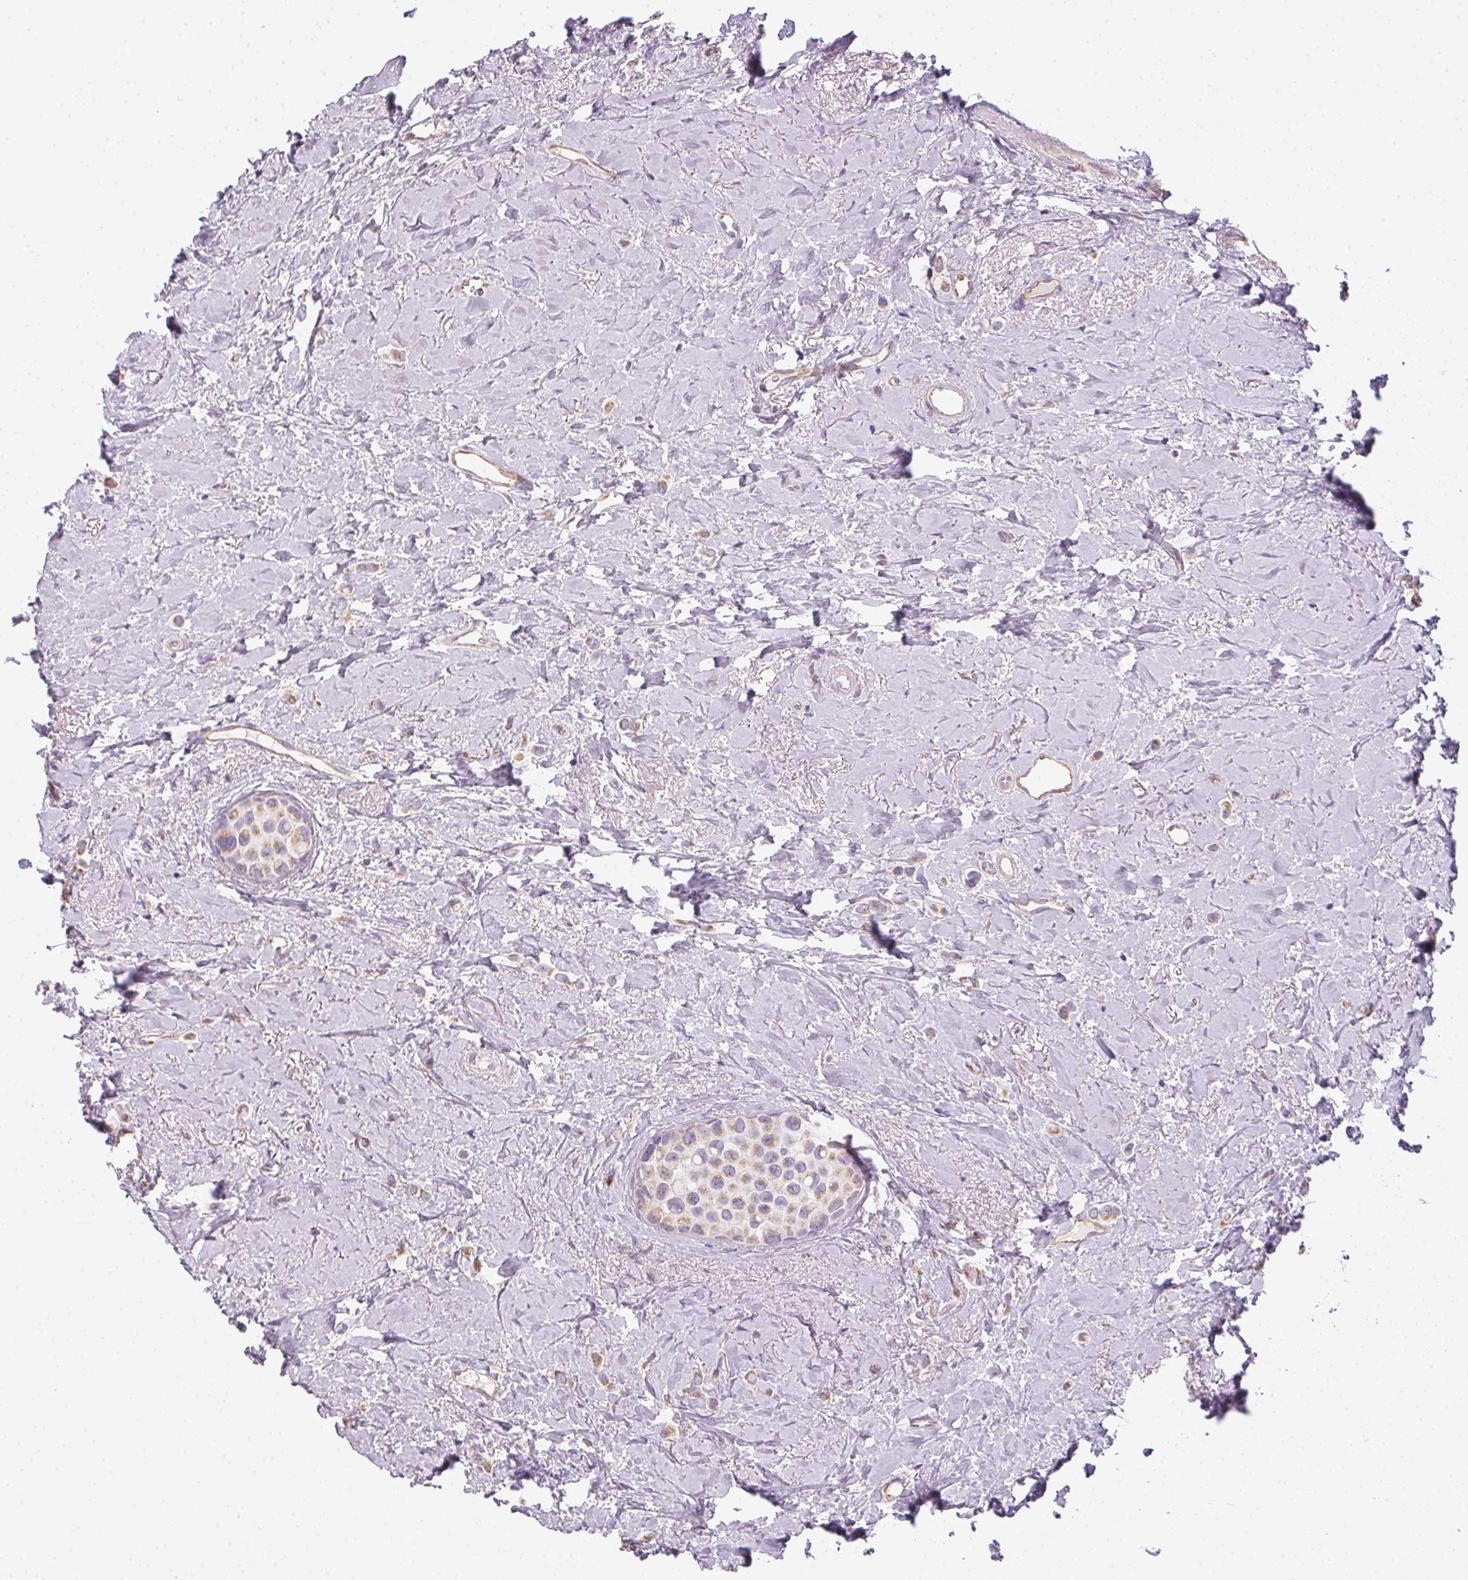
{"staining": {"intensity": "weak", "quantity": ">75%", "location": "cytoplasmic/membranous"}, "tissue": "breast cancer", "cell_type": "Tumor cells", "image_type": "cancer", "snomed": [{"axis": "morphology", "description": "Lobular carcinoma"}, {"axis": "topography", "description": "Breast"}], "caption": "There is low levels of weak cytoplasmic/membranous staining in tumor cells of breast cancer, as demonstrated by immunohistochemical staining (brown color).", "gene": "SMYD1", "patient": {"sex": "female", "age": 66}}